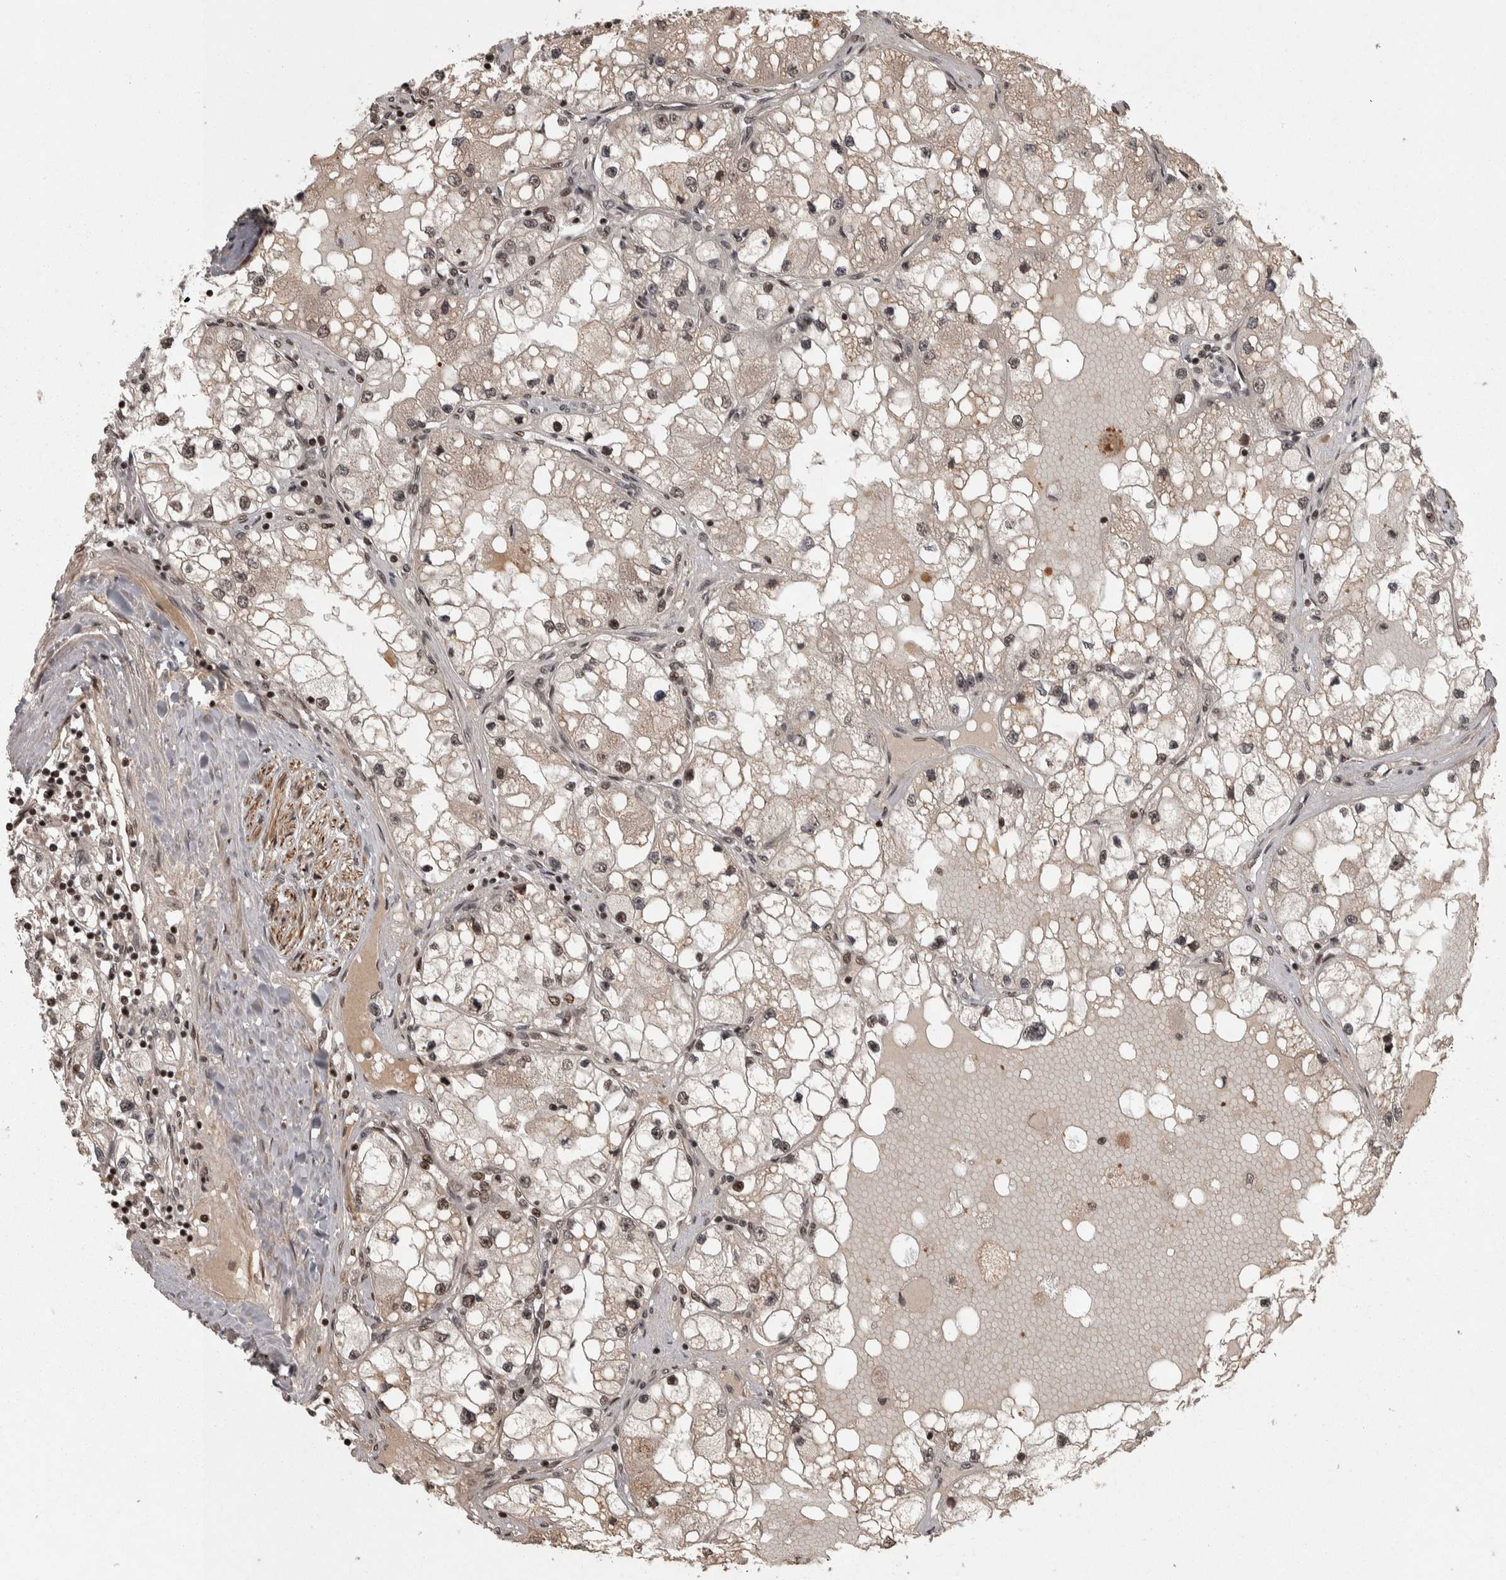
{"staining": {"intensity": "moderate", "quantity": ">75%", "location": "nuclear"}, "tissue": "renal cancer", "cell_type": "Tumor cells", "image_type": "cancer", "snomed": [{"axis": "morphology", "description": "Adenocarcinoma, NOS"}, {"axis": "topography", "description": "Kidney"}], "caption": "An immunohistochemistry (IHC) photomicrograph of neoplastic tissue is shown. Protein staining in brown highlights moderate nuclear positivity in renal cancer within tumor cells.", "gene": "ZFHX4", "patient": {"sex": "male", "age": 68}}